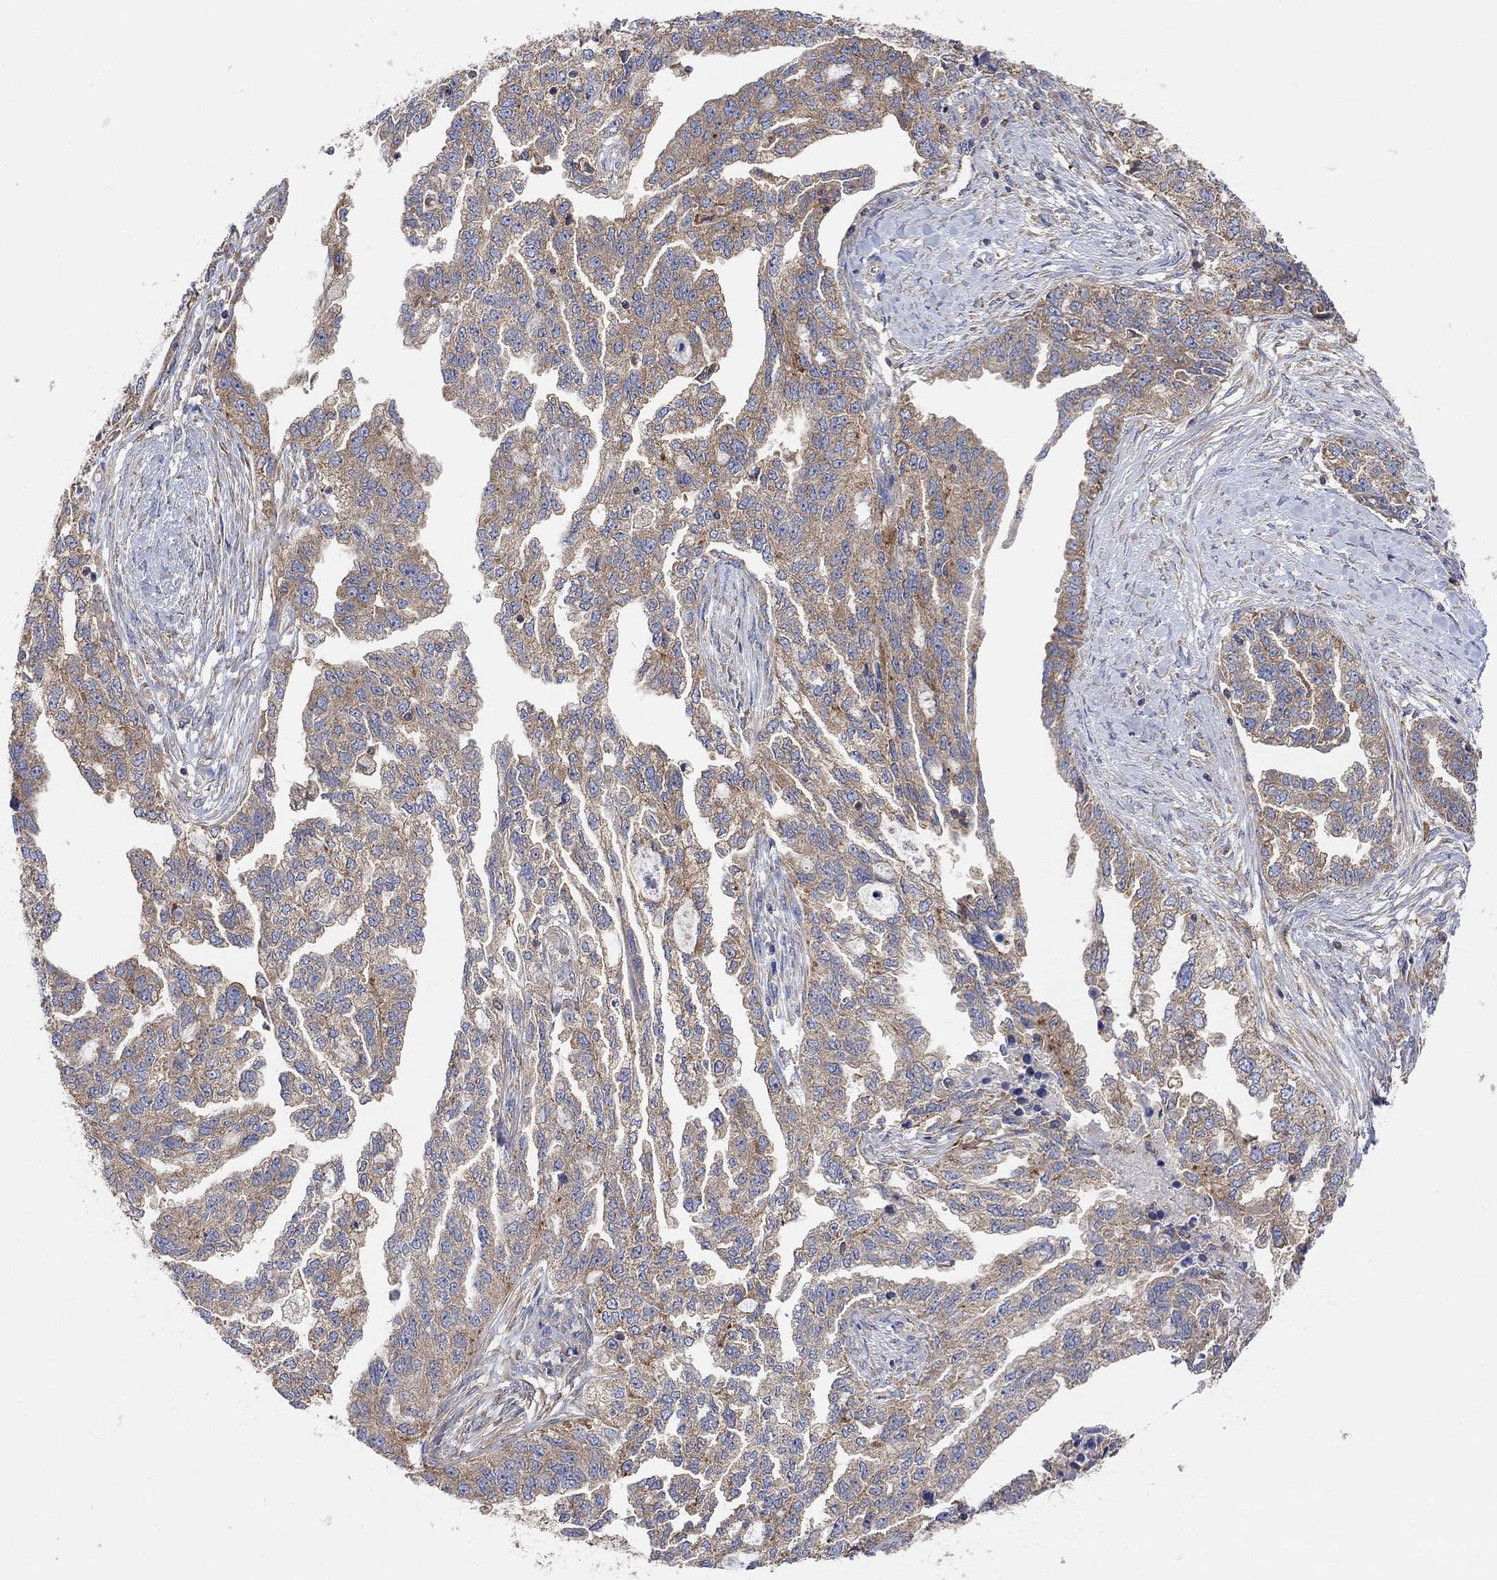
{"staining": {"intensity": "weak", "quantity": ">75%", "location": "cytoplasmic/membranous"}, "tissue": "ovarian cancer", "cell_type": "Tumor cells", "image_type": "cancer", "snomed": [{"axis": "morphology", "description": "Cystadenocarcinoma, serous, NOS"}, {"axis": "topography", "description": "Ovary"}], "caption": "IHC staining of ovarian serous cystadenocarcinoma, which displays low levels of weak cytoplasmic/membranous staining in about >75% of tumor cells indicating weak cytoplasmic/membranous protein positivity. The staining was performed using DAB (brown) for protein detection and nuclei were counterstained in hematoxylin (blue).", "gene": "BLOC1S3", "patient": {"sex": "female", "age": 51}}